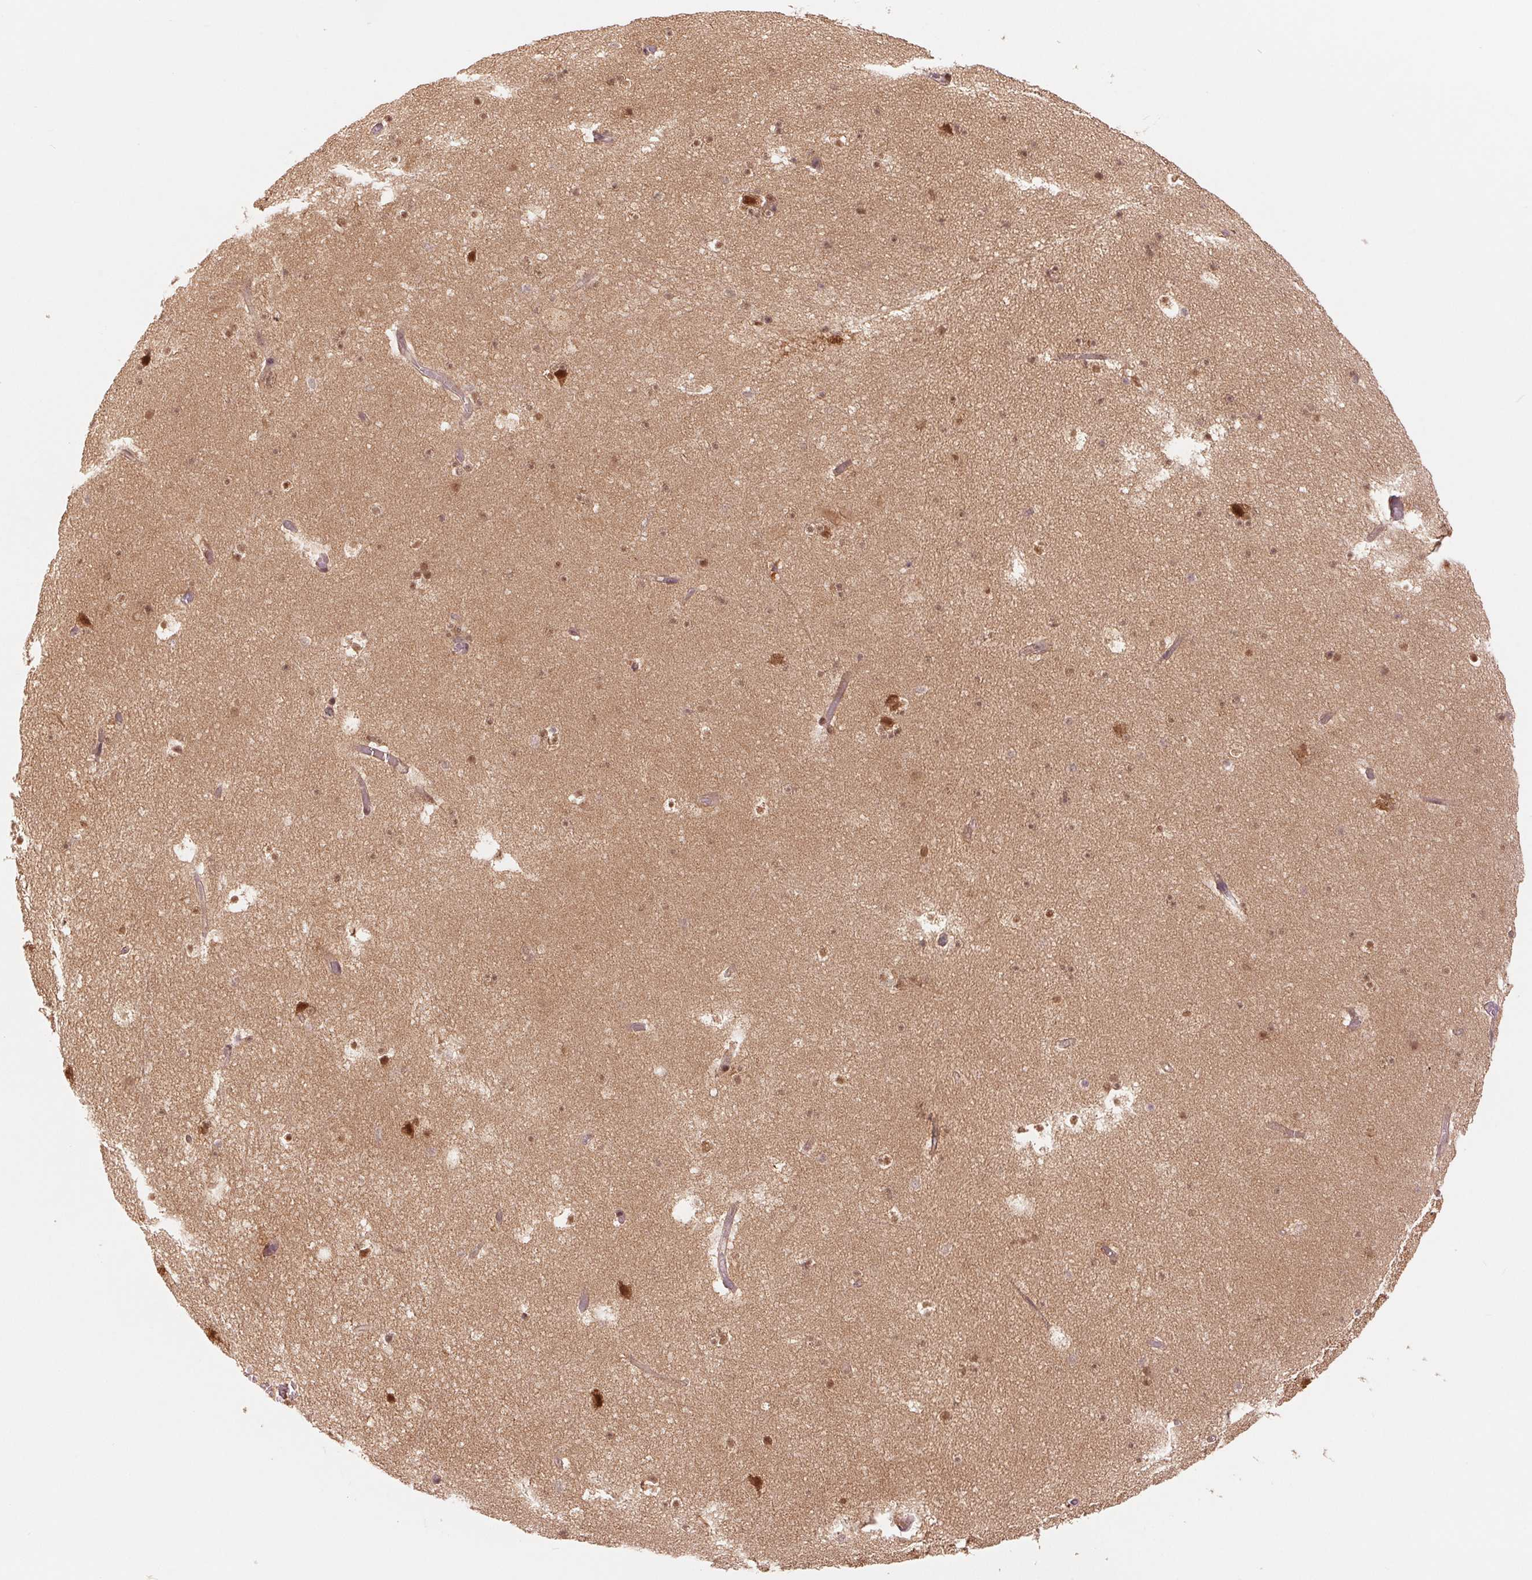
{"staining": {"intensity": "weak", "quantity": "25%-75%", "location": "nuclear"}, "tissue": "hippocampus", "cell_type": "Glial cells", "image_type": "normal", "snomed": [{"axis": "morphology", "description": "Normal tissue, NOS"}, {"axis": "topography", "description": "Hippocampus"}], "caption": "About 25%-75% of glial cells in unremarkable hippocampus exhibit weak nuclear protein staining as visualized by brown immunohistochemical staining.", "gene": "ERI3", "patient": {"sex": "male", "age": 26}}